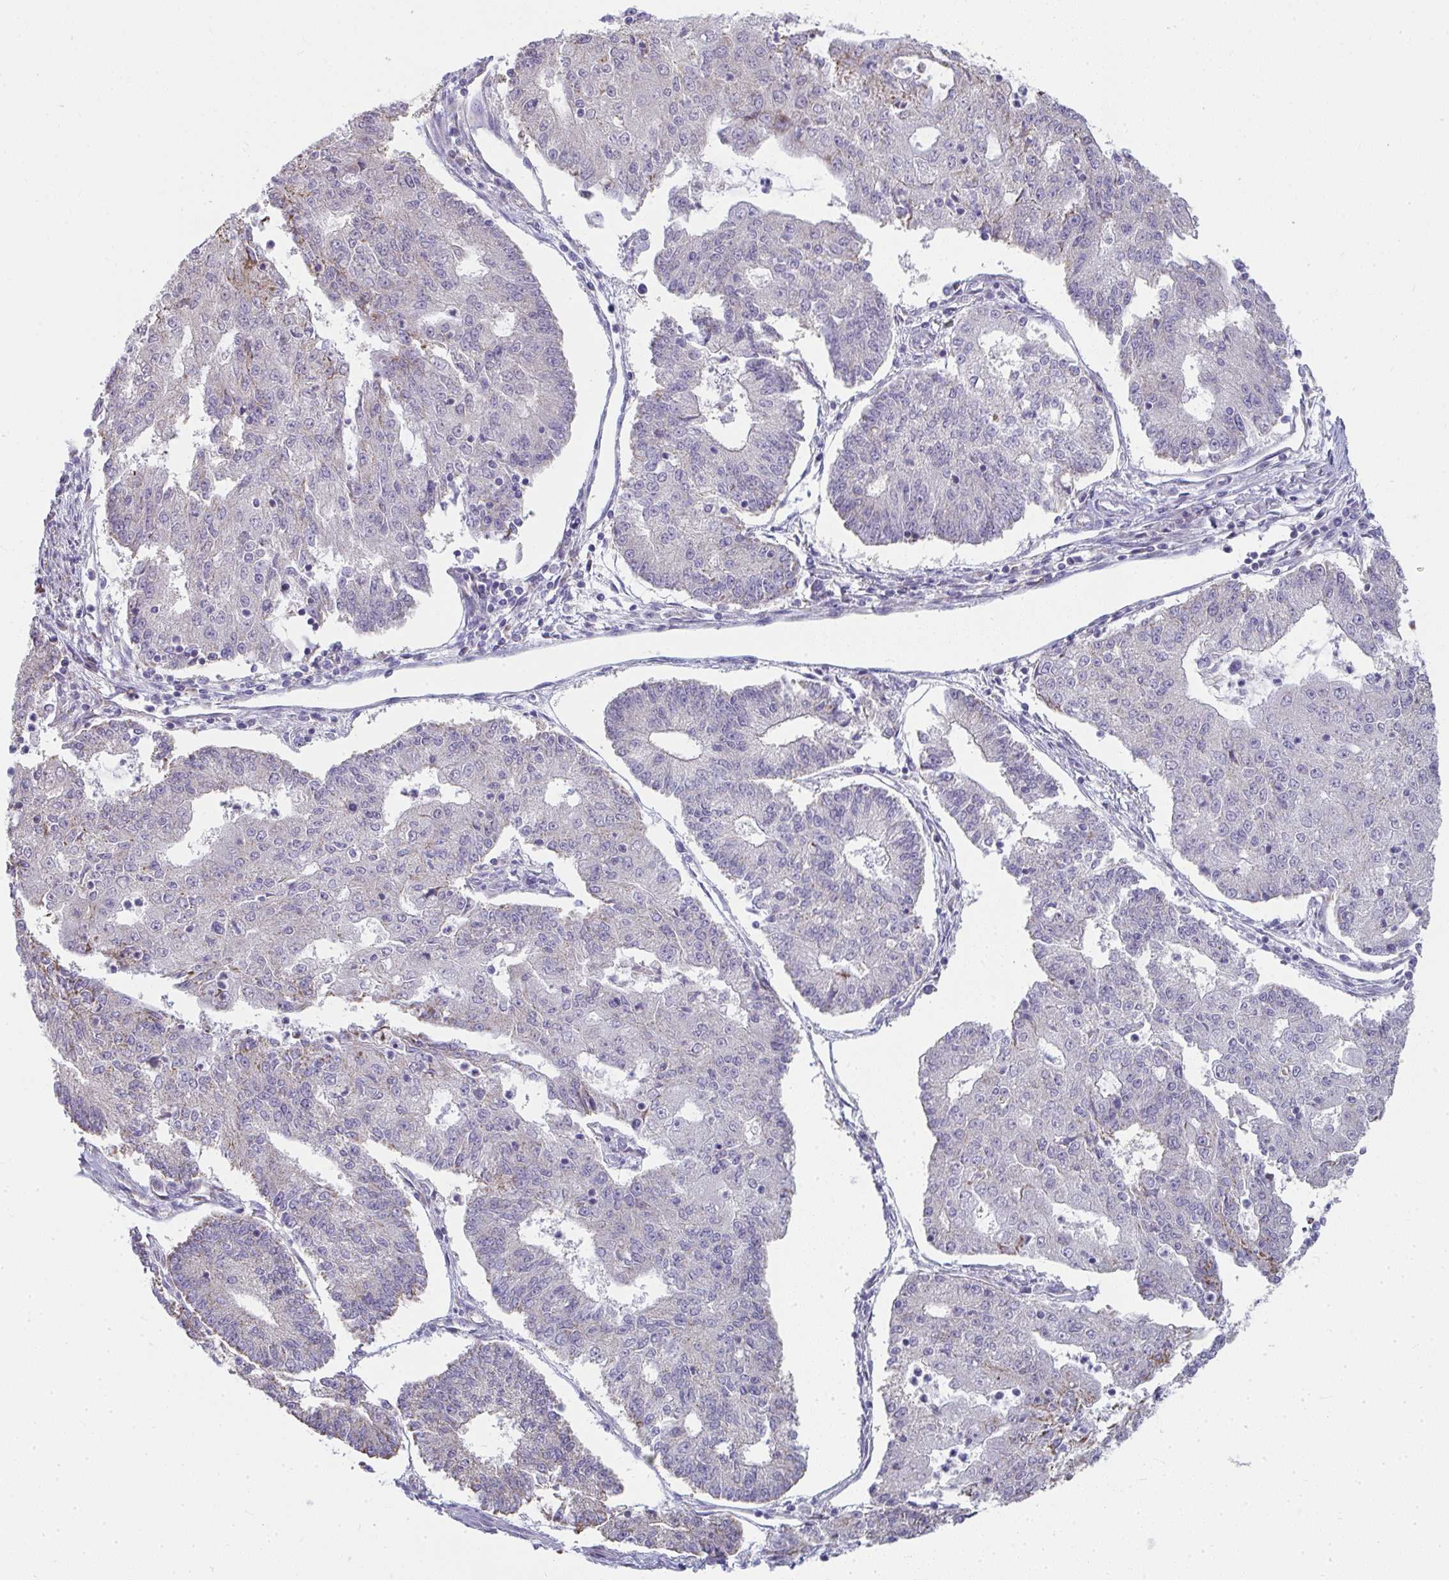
{"staining": {"intensity": "weak", "quantity": "<25%", "location": "cytoplasmic/membranous"}, "tissue": "endometrial cancer", "cell_type": "Tumor cells", "image_type": "cancer", "snomed": [{"axis": "morphology", "description": "Adenocarcinoma, NOS"}, {"axis": "topography", "description": "Endometrium"}], "caption": "DAB immunohistochemical staining of adenocarcinoma (endometrial) displays no significant expression in tumor cells.", "gene": "SLC6A1", "patient": {"sex": "female", "age": 56}}